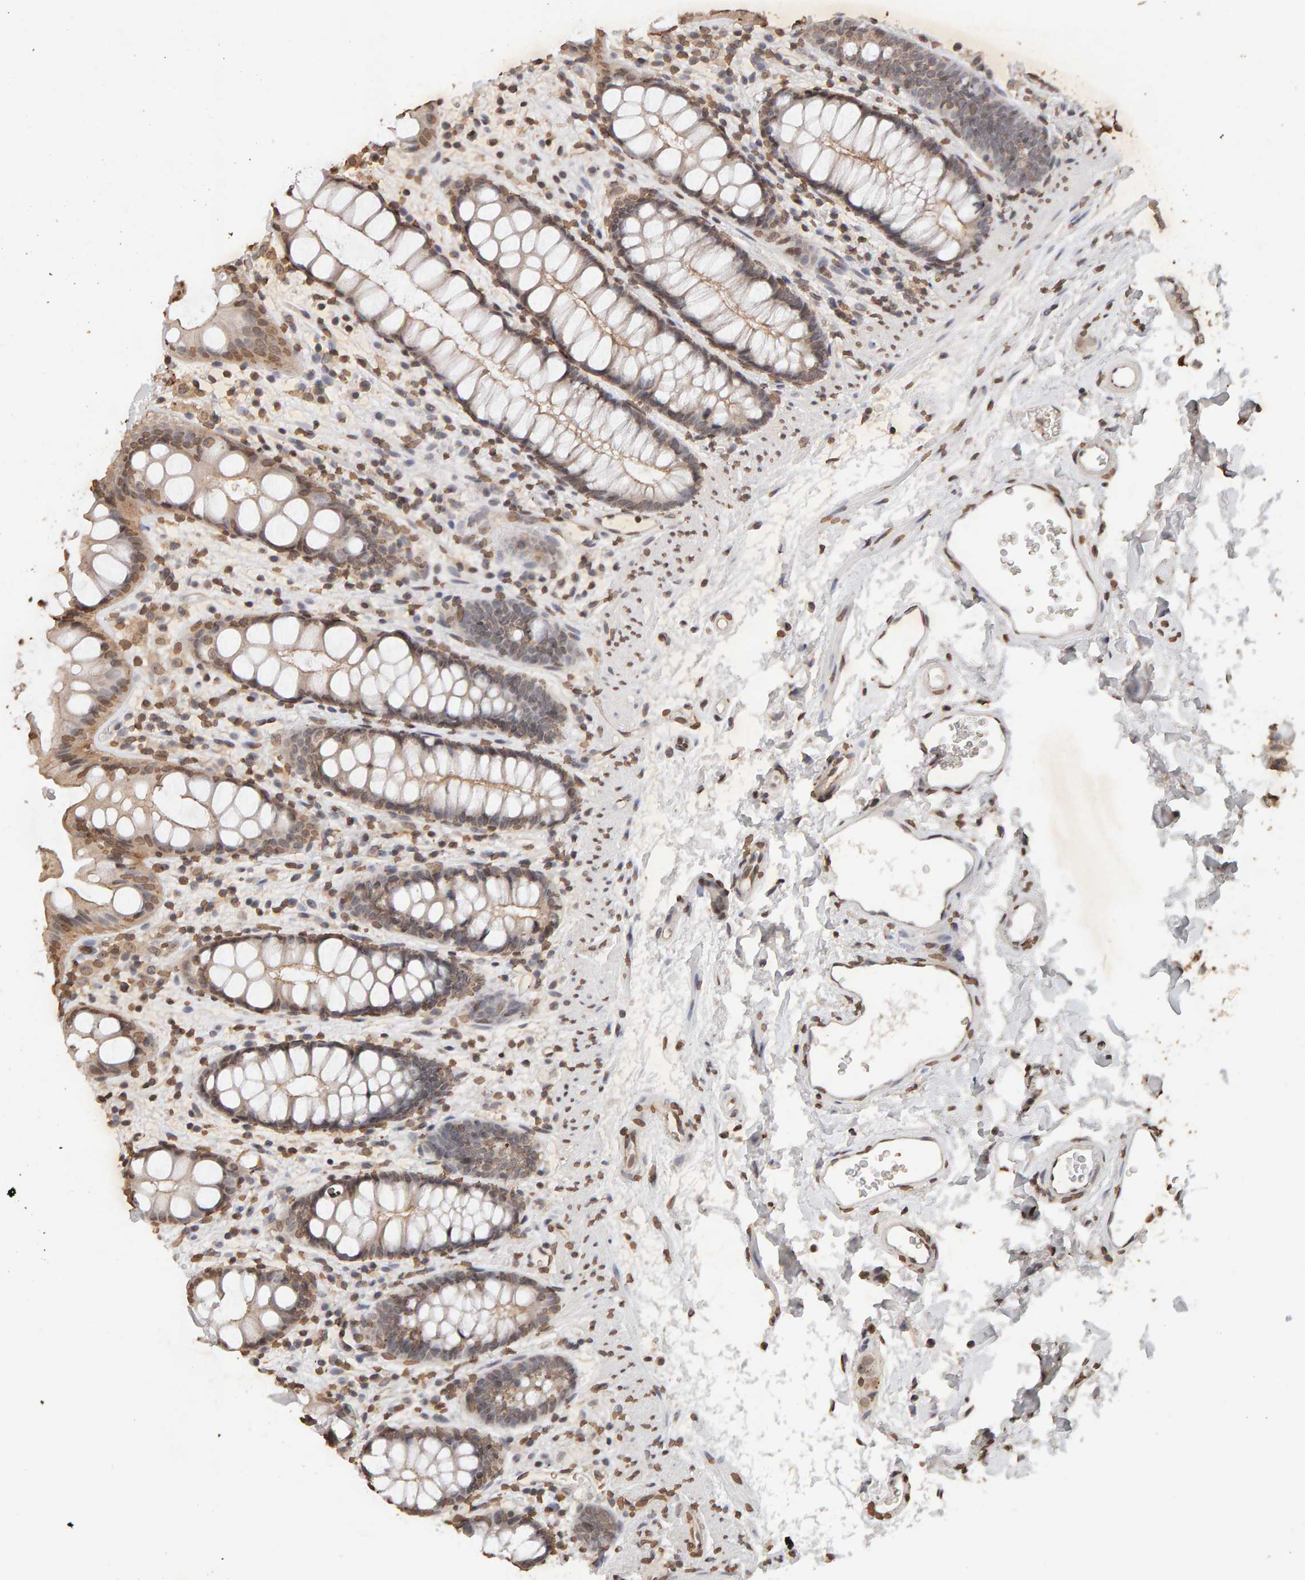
{"staining": {"intensity": "moderate", "quantity": ">75%", "location": "cytoplasmic/membranous,nuclear"}, "tissue": "rectum", "cell_type": "Glandular cells", "image_type": "normal", "snomed": [{"axis": "morphology", "description": "Normal tissue, NOS"}, {"axis": "topography", "description": "Rectum"}], "caption": "This is an image of immunohistochemistry staining of normal rectum, which shows moderate expression in the cytoplasmic/membranous,nuclear of glandular cells.", "gene": "DNAJB5", "patient": {"sex": "female", "age": 65}}